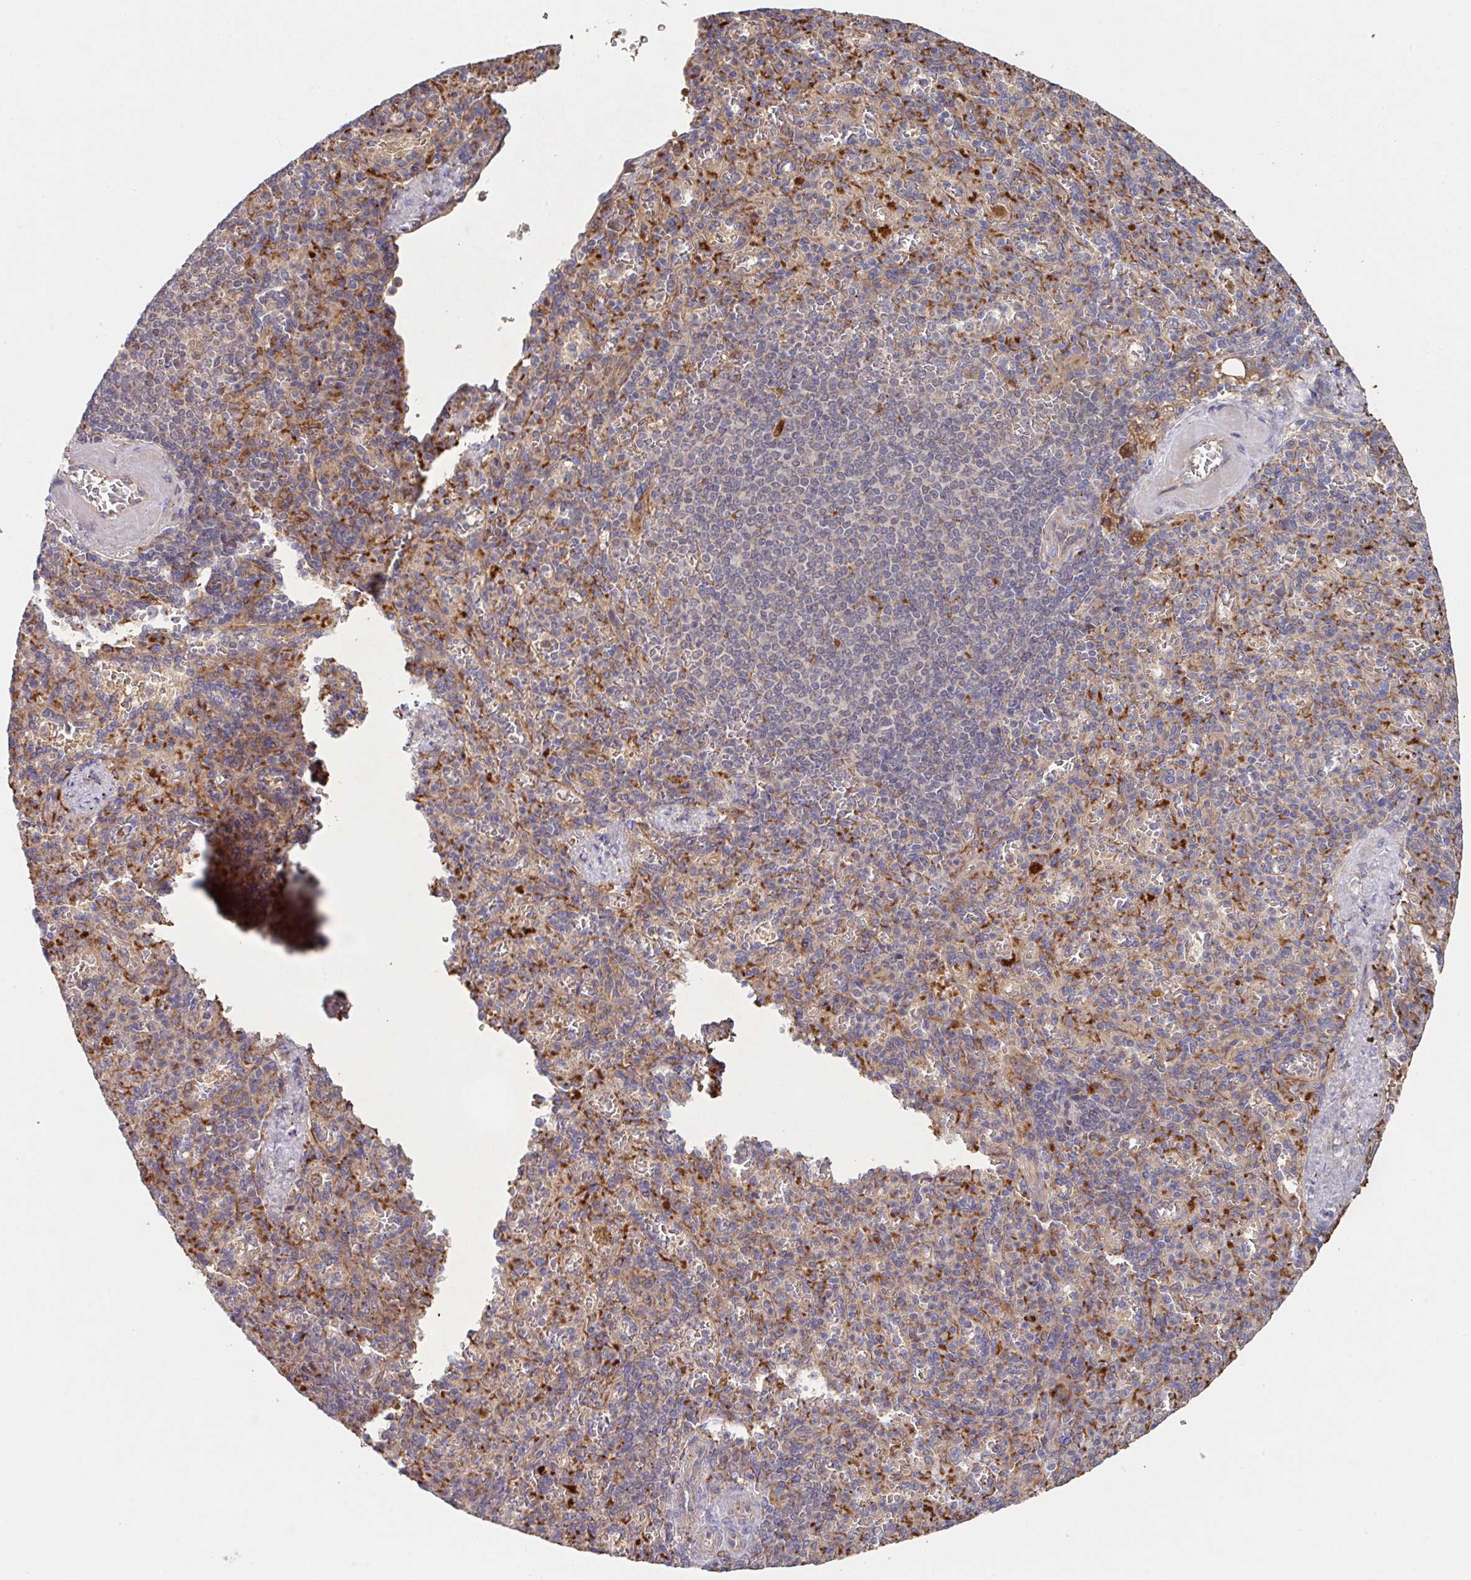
{"staining": {"intensity": "weak", "quantity": "25%-75%", "location": "cytoplasmic/membranous"}, "tissue": "spleen", "cell_type": "Cells in red pulp", "image_type": "normal", "snomed": [{"axis": "morphology", "description": "Normal tissue, NOS"}, {"axis": "topography", "description": "Spleen"}], "caption": "Spleen stained with DAB immunohistochemistry (IHC) exhibits low levels of weak cytoplasmic/membranous staining in approximately 25%-75% of cells in red pulp. The protein is stained brown, and the nuclei are stained in blue (DAB IHC with brightfield microscopy, high magnification).", "gene": "TRIM14", "patient": {"sex": "female", "age": 74}}